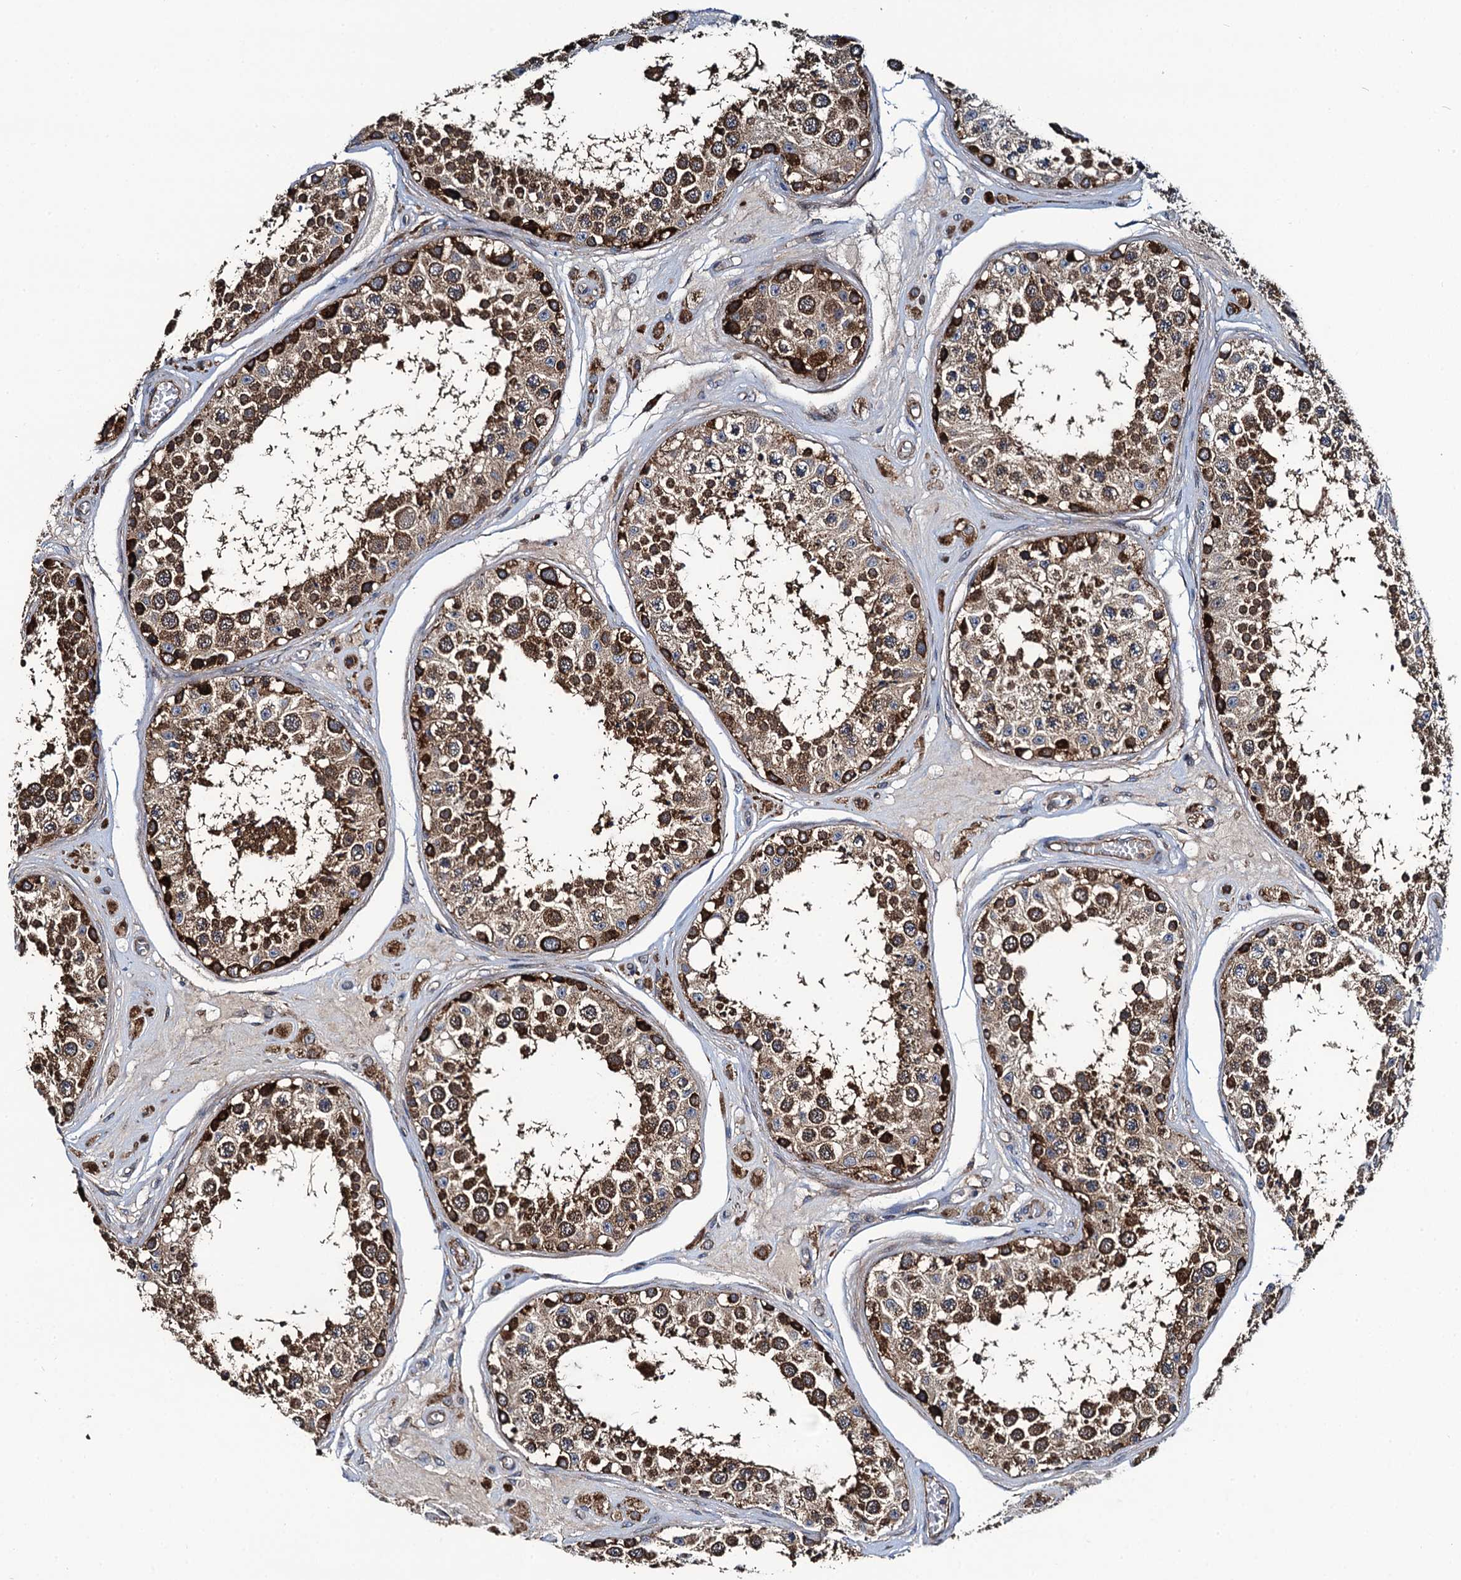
{"staining": {"intensity": "strong", "quantity": ">75%", "location": "cytoplasmic/membranous"}, "tissue": "testis", "cell_type": "Cells in seminiferous ducts", "image_type": "normal", "snomed": [{"axis": "morphology", "description": "Normal tissue, NOS"}, {"axis": "topography", "description": "Testis"}], "caption": "Brown immunohistochemical staining in unremarkable testis displays strong cytoplasmic/membranous positivity in approximately >75% of cells in seminiferous ducts.", "gene": "NEK1", "patient": {"sex": "male", "age": 25}}